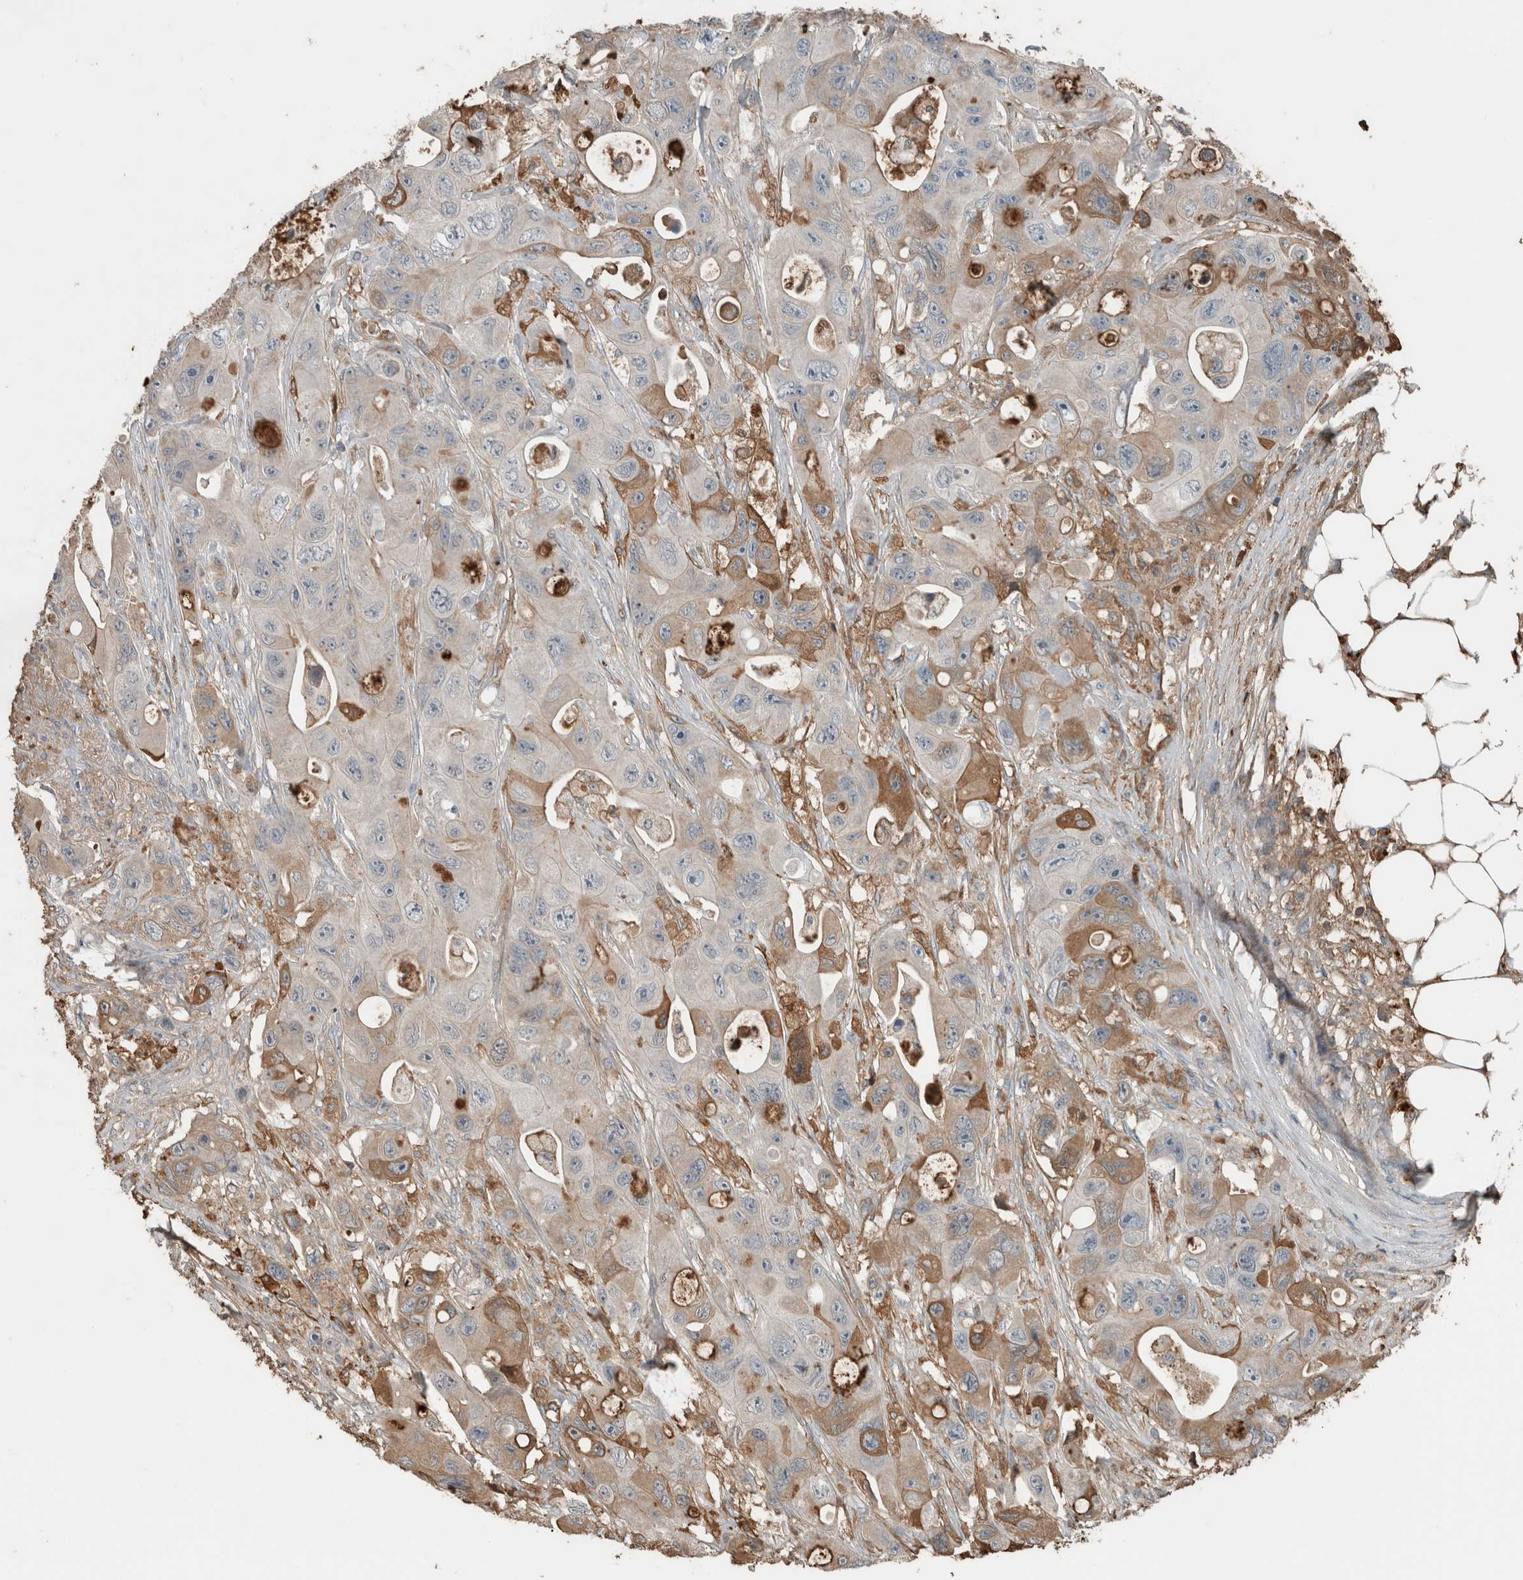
{"staining": {"intensity": "moderate", "quantity": "<25%", "location": "cytoplasmic/membranous"}, "tissue": "colorectal cancer", "cell_type": "Tumor cells", "image_type": "cancer", "snomed": [{"axis": "morphology", "description": "Adenocarcinoma, NOS"}, {"axis": "topography", "description": "Colon"}], "caption": "A histopathology image of human colorectal cancer (adenocarcinoma) stained for a protein exhibits moderate cytoplasmic/membranous brown staining in tumor cells.", "gene": "USP34", "patient": {"sex": "female", "age": 46}}